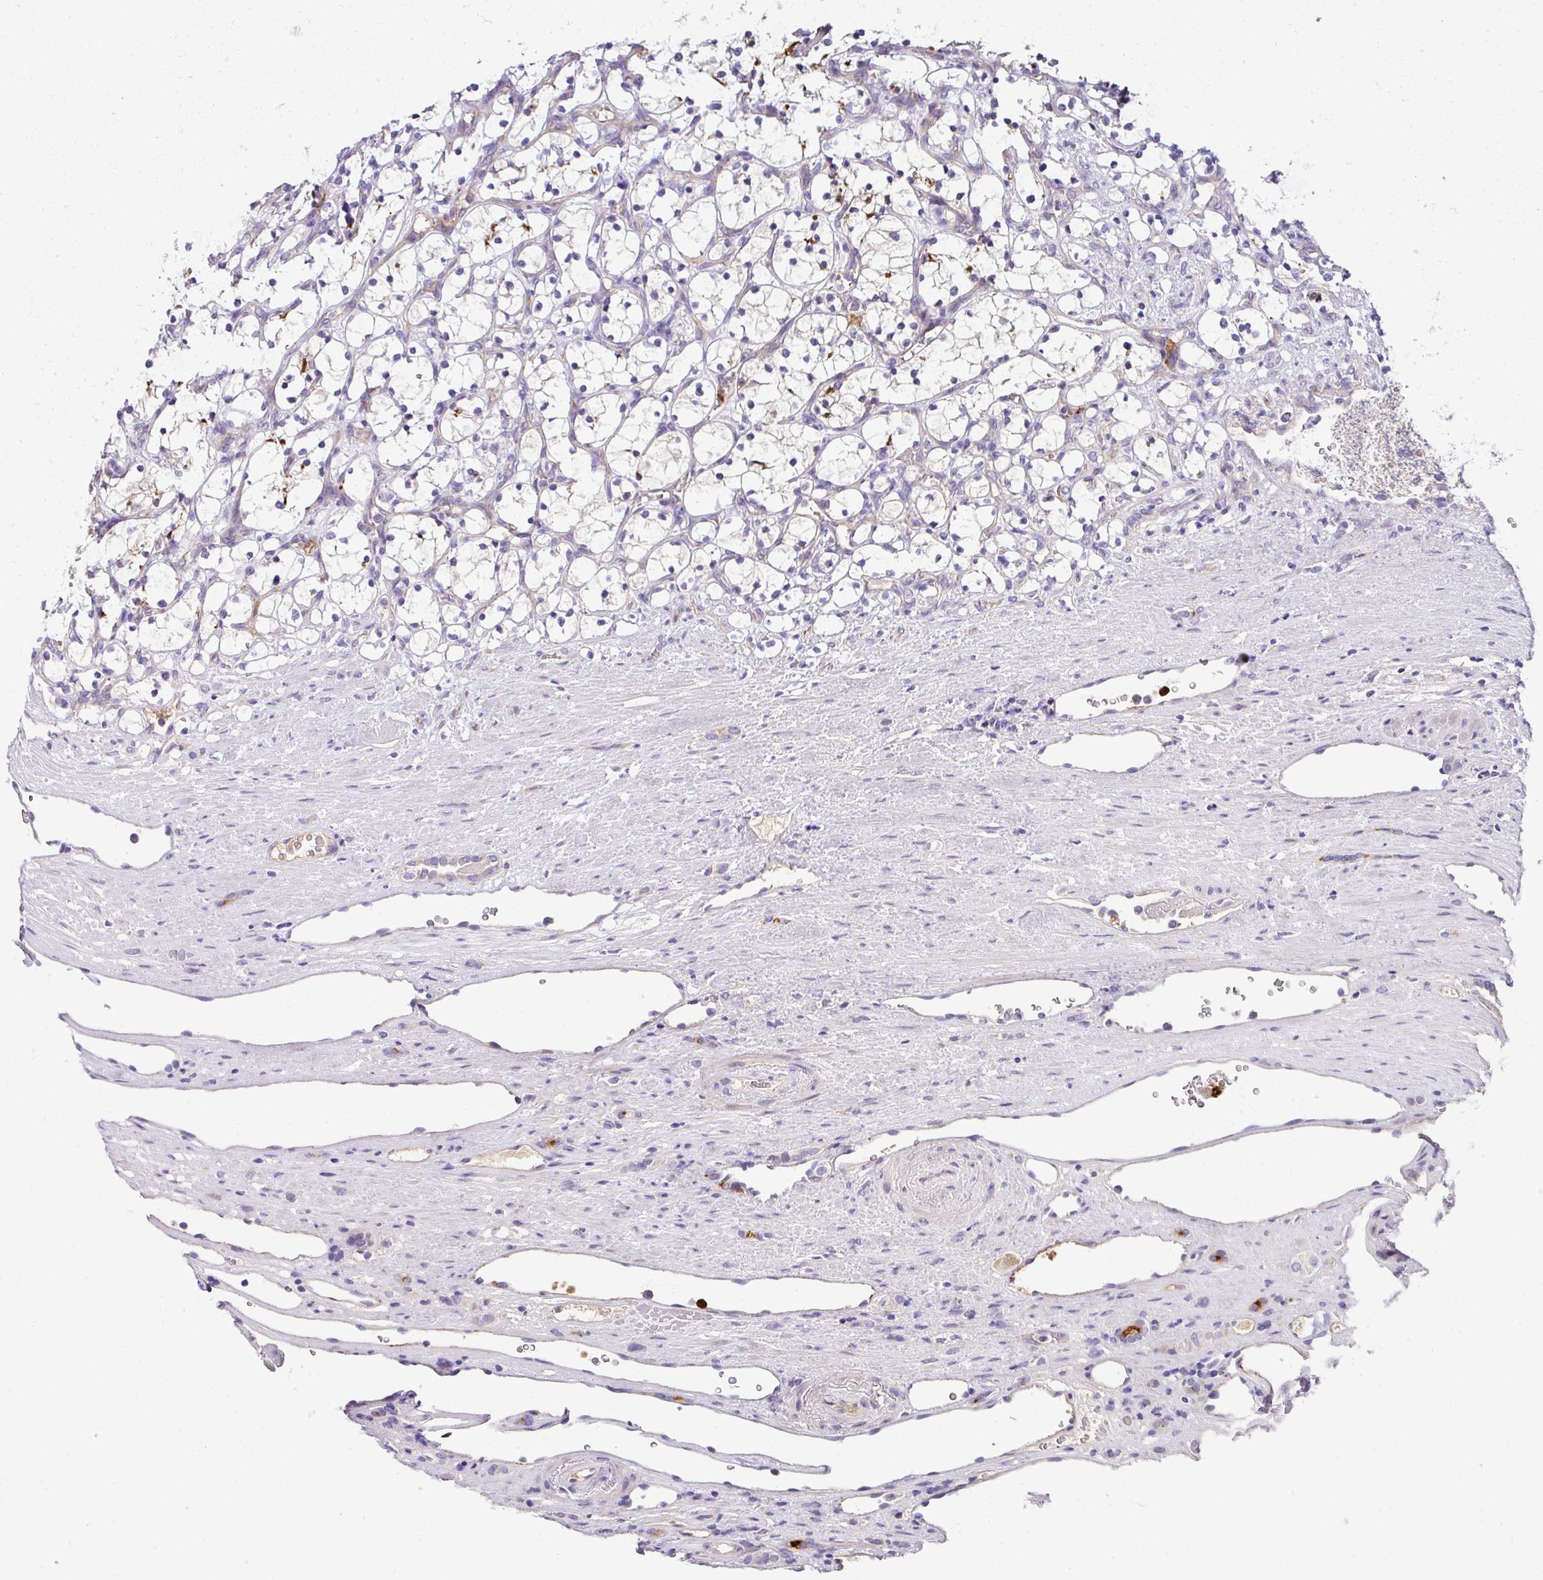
{"staining": {"intensity": "moderate", "quantity": "<25%", "location": "cytoplasmic/membranous"}, "tissue": "renal cancer", "cell_type": "Tumor cells", "image_type": "cancer", "snomed": [{"axis": "morphology", "description": "Adenocarcinoma, NOS"}, {"axis": "topography", "description": "Kidney"}], "caption": "Renal cancer (adenocarcinoma) stained with IHC demonstrates moderate cytoplasmic/membranous expression in approximately <25% of tumor cells. (DAB (3,3'-diaminobenzidine) = brown stain, brightfield microscopy at high magnification).", "gene": "CRISP3", "patient": {"sex": "female", "age": 69}}